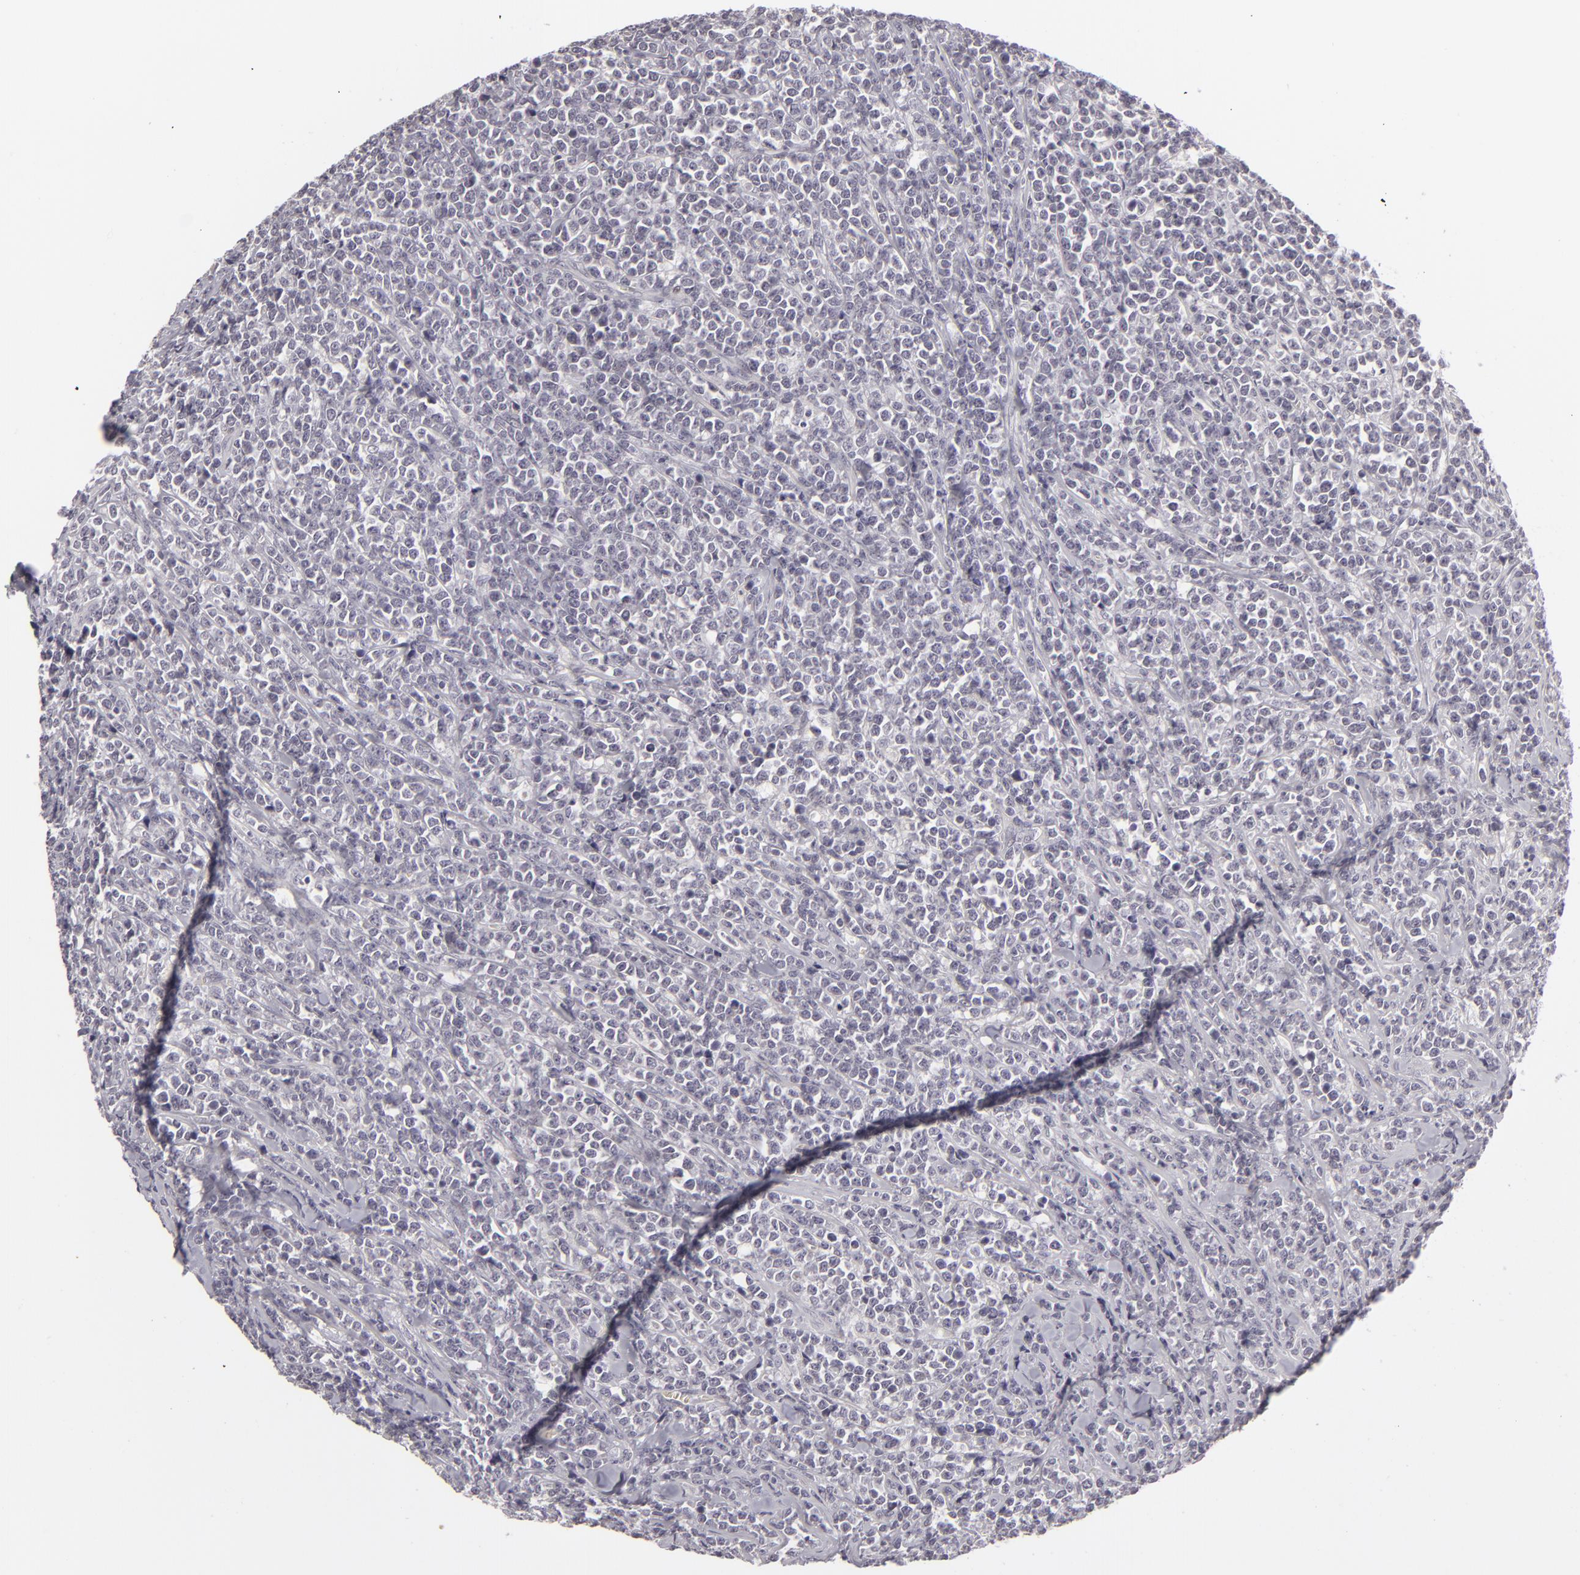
{"staining": {"intensity": "negative", "quantity": "none", "location": "none"}, "tissue": "lymphoma", "cell_type": "Tumor cells", "image_type": "cancer", "snomed": [{"axis": "morphology", "description": "Malignant lymphoma, non-Hodgkin's type, High grade"}, {"axis": "topography", "description": "Small intestine"}, {"axis": "topography", "description": "Colon"}], "caption": "A micrograph of malignant lymphoma, non-Hodgkin's type (high-grade) stained for a protein displays no brown staining in tumor cells. Nuclei are stained in blue.", "gene": "SIX1", "patient": {"sex": "male", "age": 8}}